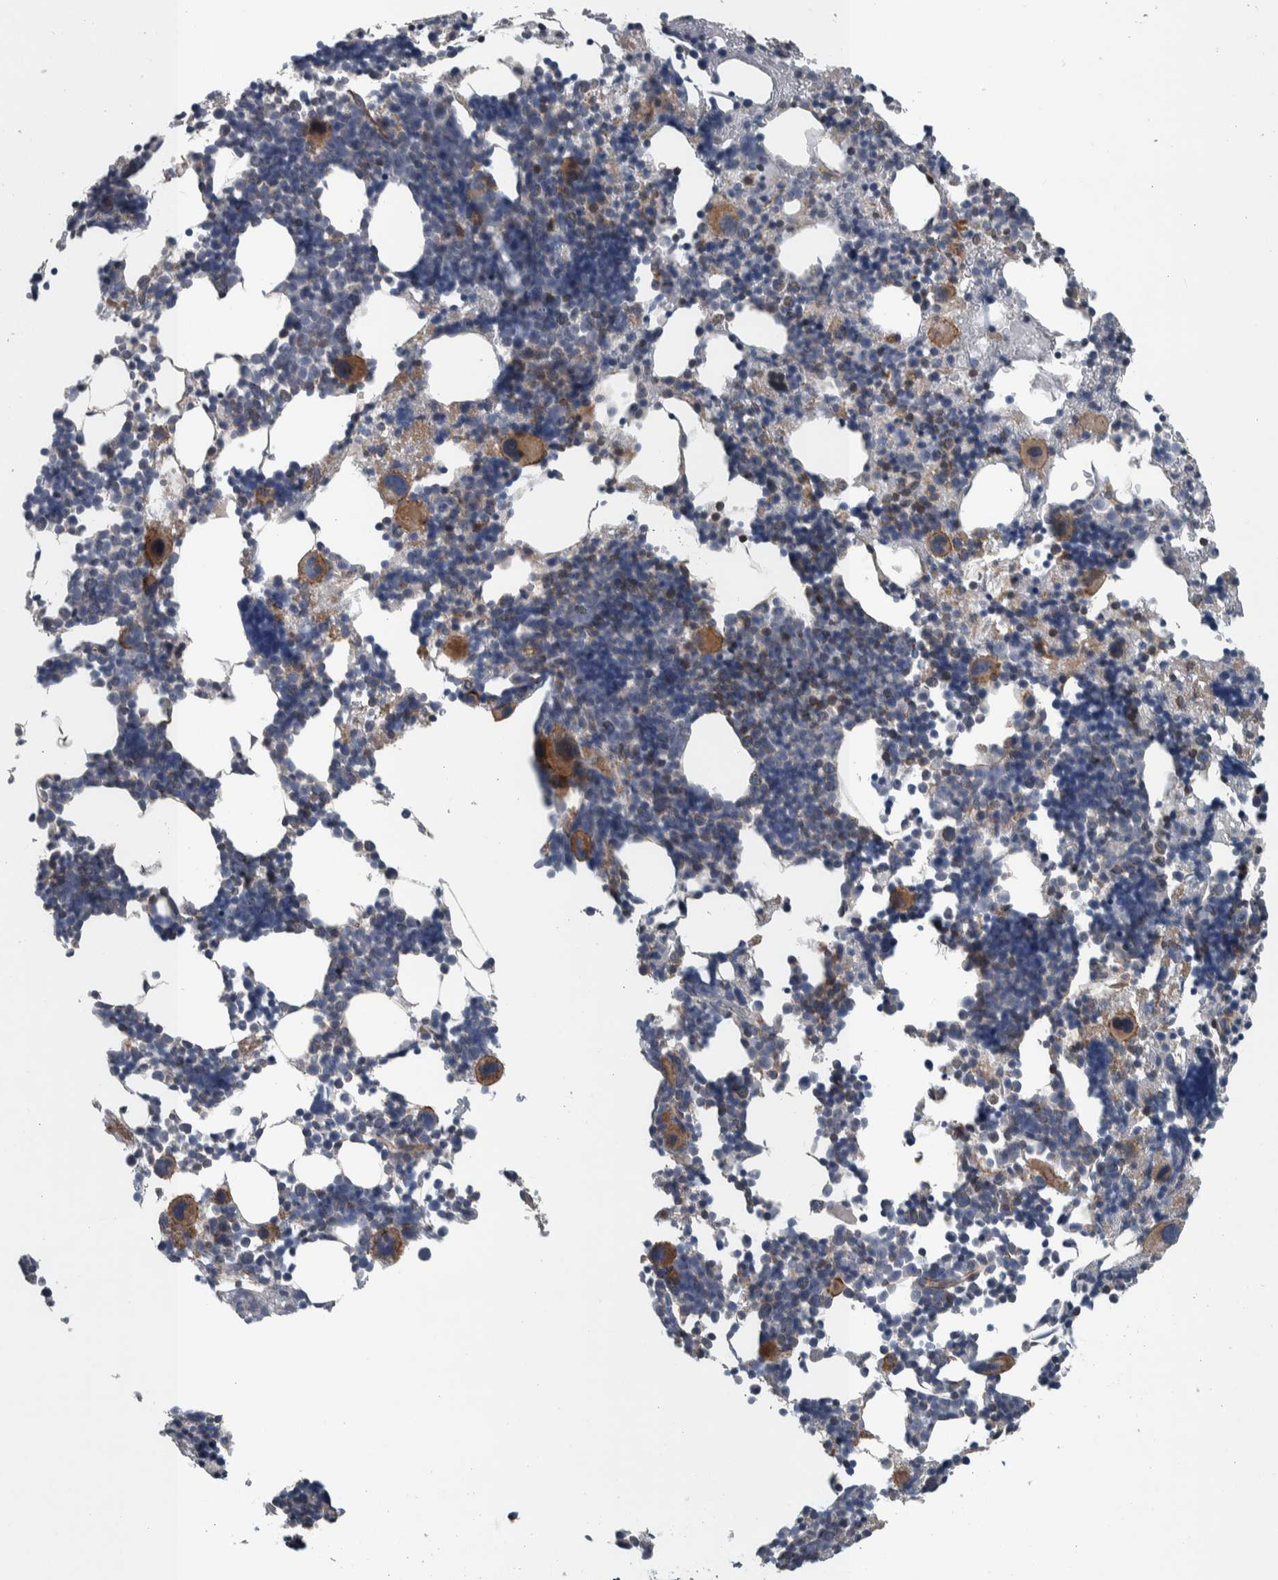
{"staining": {"intensity": "moderate", "quantity": "<25%", "location": "cytoplasmic/membranous"}, "tissue": "bone marrow", "cell_type": "Hematopoietic cells", "image_type": "normal", "snomed": [{"axis": "morphology", "description": "Normal tissue, NOS"}, {"axis": "morphology", "description": "Inflammation, NOS"}, {"axis": "topography", "description": "Bone marrow"}], "caption": "A brown stain highlights moderate cytoplasmic/membranous staining of a protein in hematopoietic cells of benign bone marrow.", "gene": "BAIAP2L1", "patient": {"sex": "male", "age": 31}}